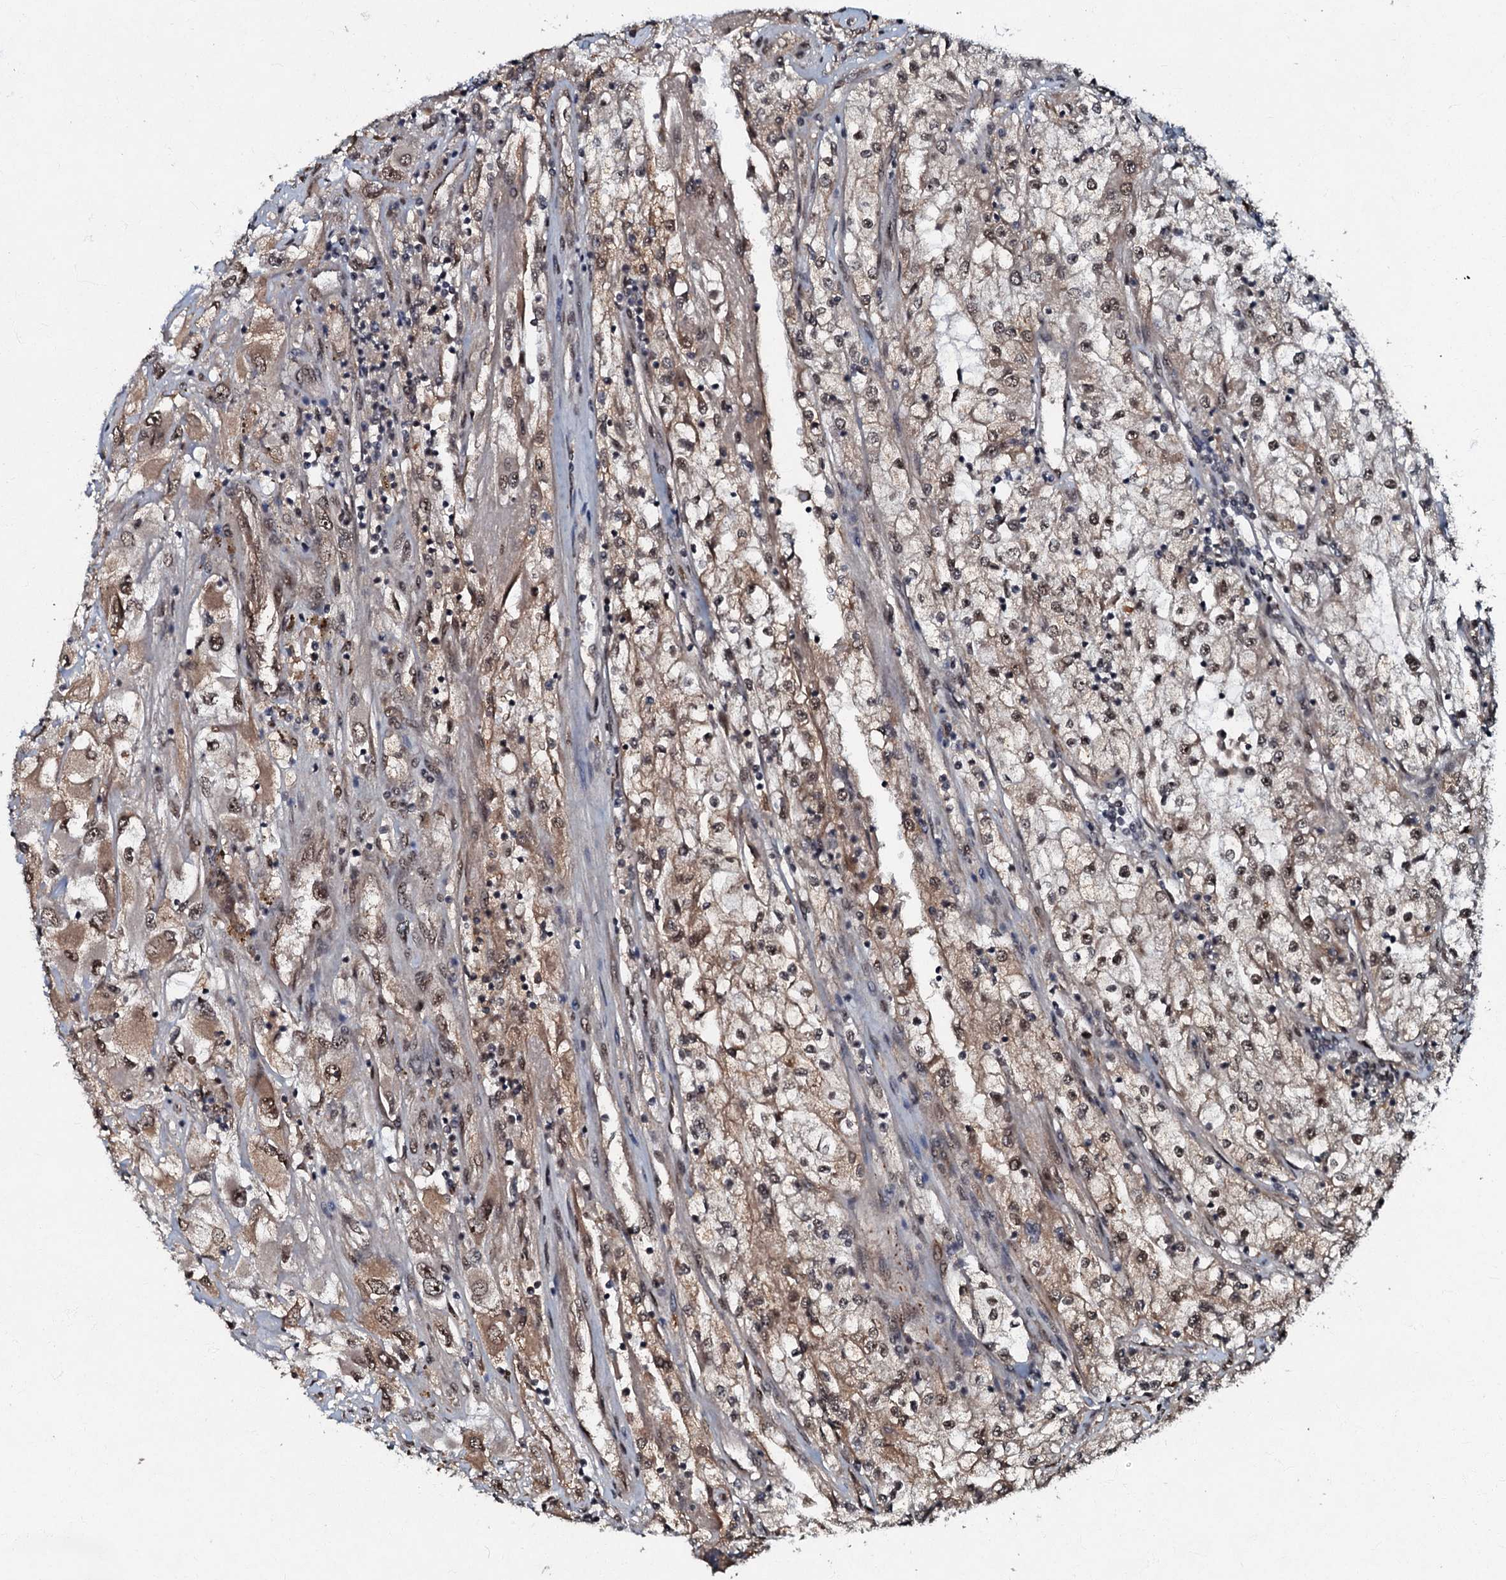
{"staining": {"intensity": "moderate", "quantity": ">75%", "location": "cytoplasmic/membranous,nuclear"}, "tissue": "renal cancer", "cell_type": "Tumor cells", "image_type": "cancer", "snomed": [{"axis": "morphology", "description": "Adenocarcinoma, NOS"}, {"axis": "topography", "description": "Kidney"}], "caption": "Renal cancer (adenocarcinoma) stained for a protein (brown) displays moderate cytoplasmic/membranous and nuclear positive positivity in approximately >75% of tumor cells.", "gene": "C18orf32", "patient": {"sex": "female", "age": 52}}